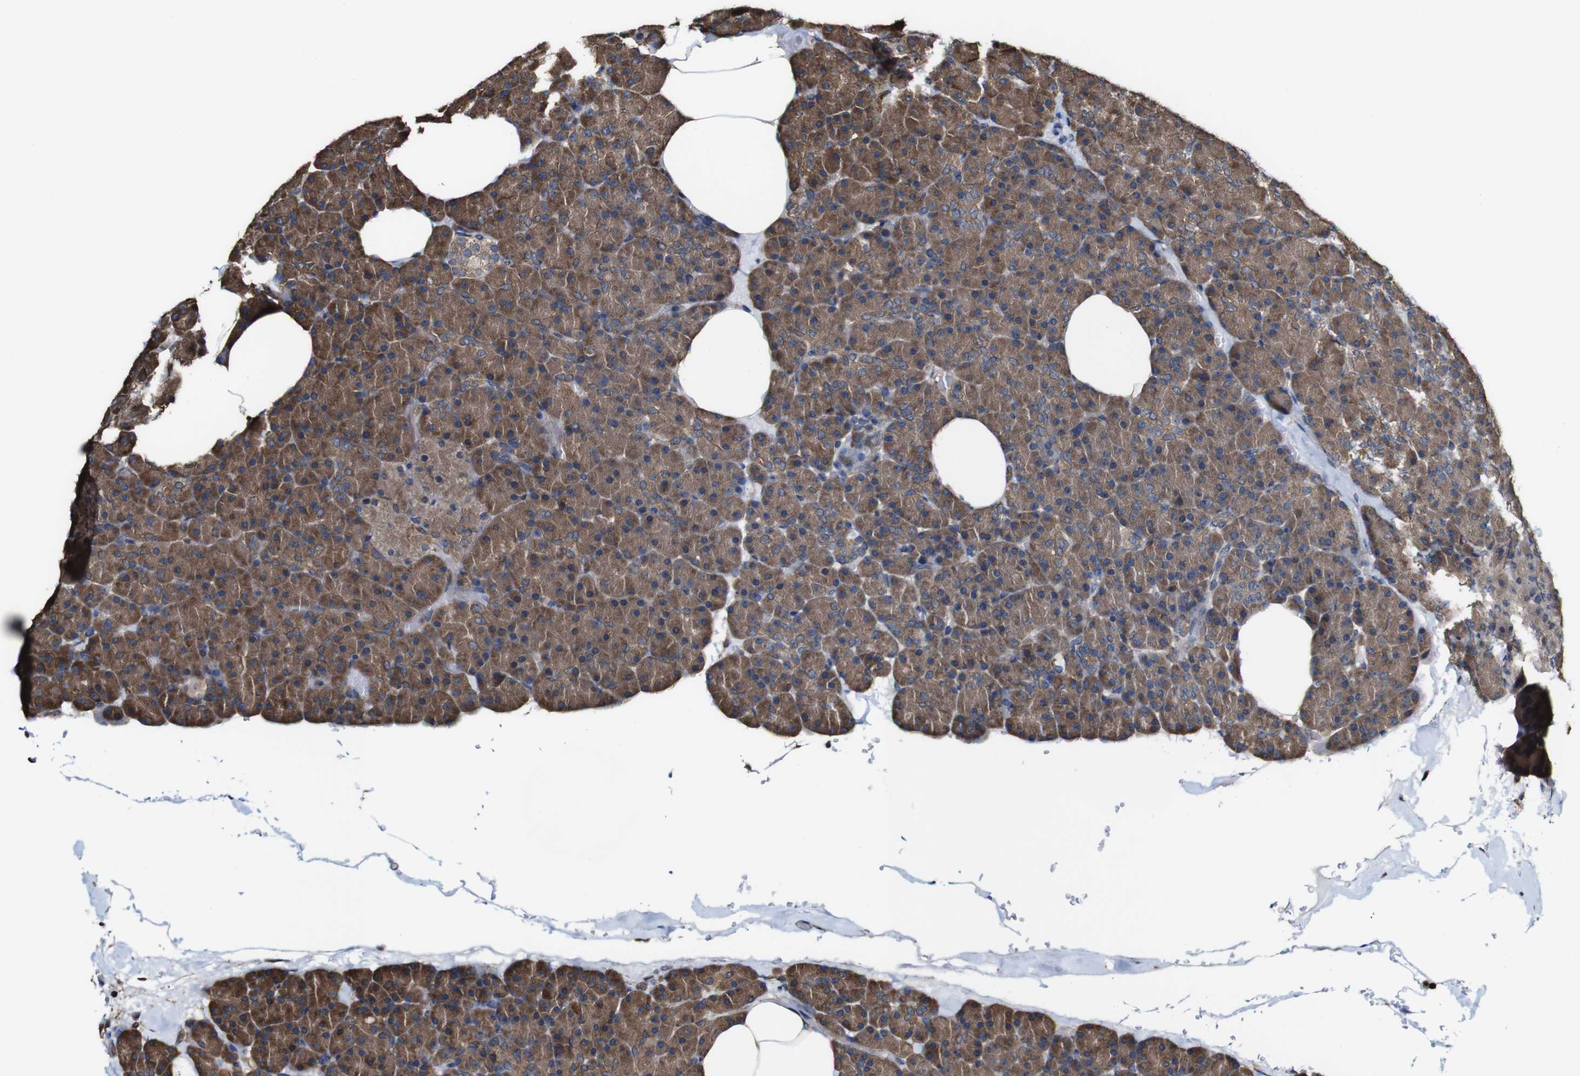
{"staining": {"intensity": "moderate", "quantity": "25%-75%", "location": "cytoplasmic/membranous"}, "tissue": "pancreas", "cell_type": "Exocrine glandular cells", "image_type": "normal", "snomed": [{"axis": "morphology", "description": "Normal tissue, NOS"}, {"axis": "topography", "description": "Pancreas"}], "caption": "Pancreas stained with a brown dye displays moderate cytoplasmic/membranous positive staining in about 25%-75% of exocrine glandular cells.", "gene": "PTPRR", "patient": {"sex": "female", "age": 35}}